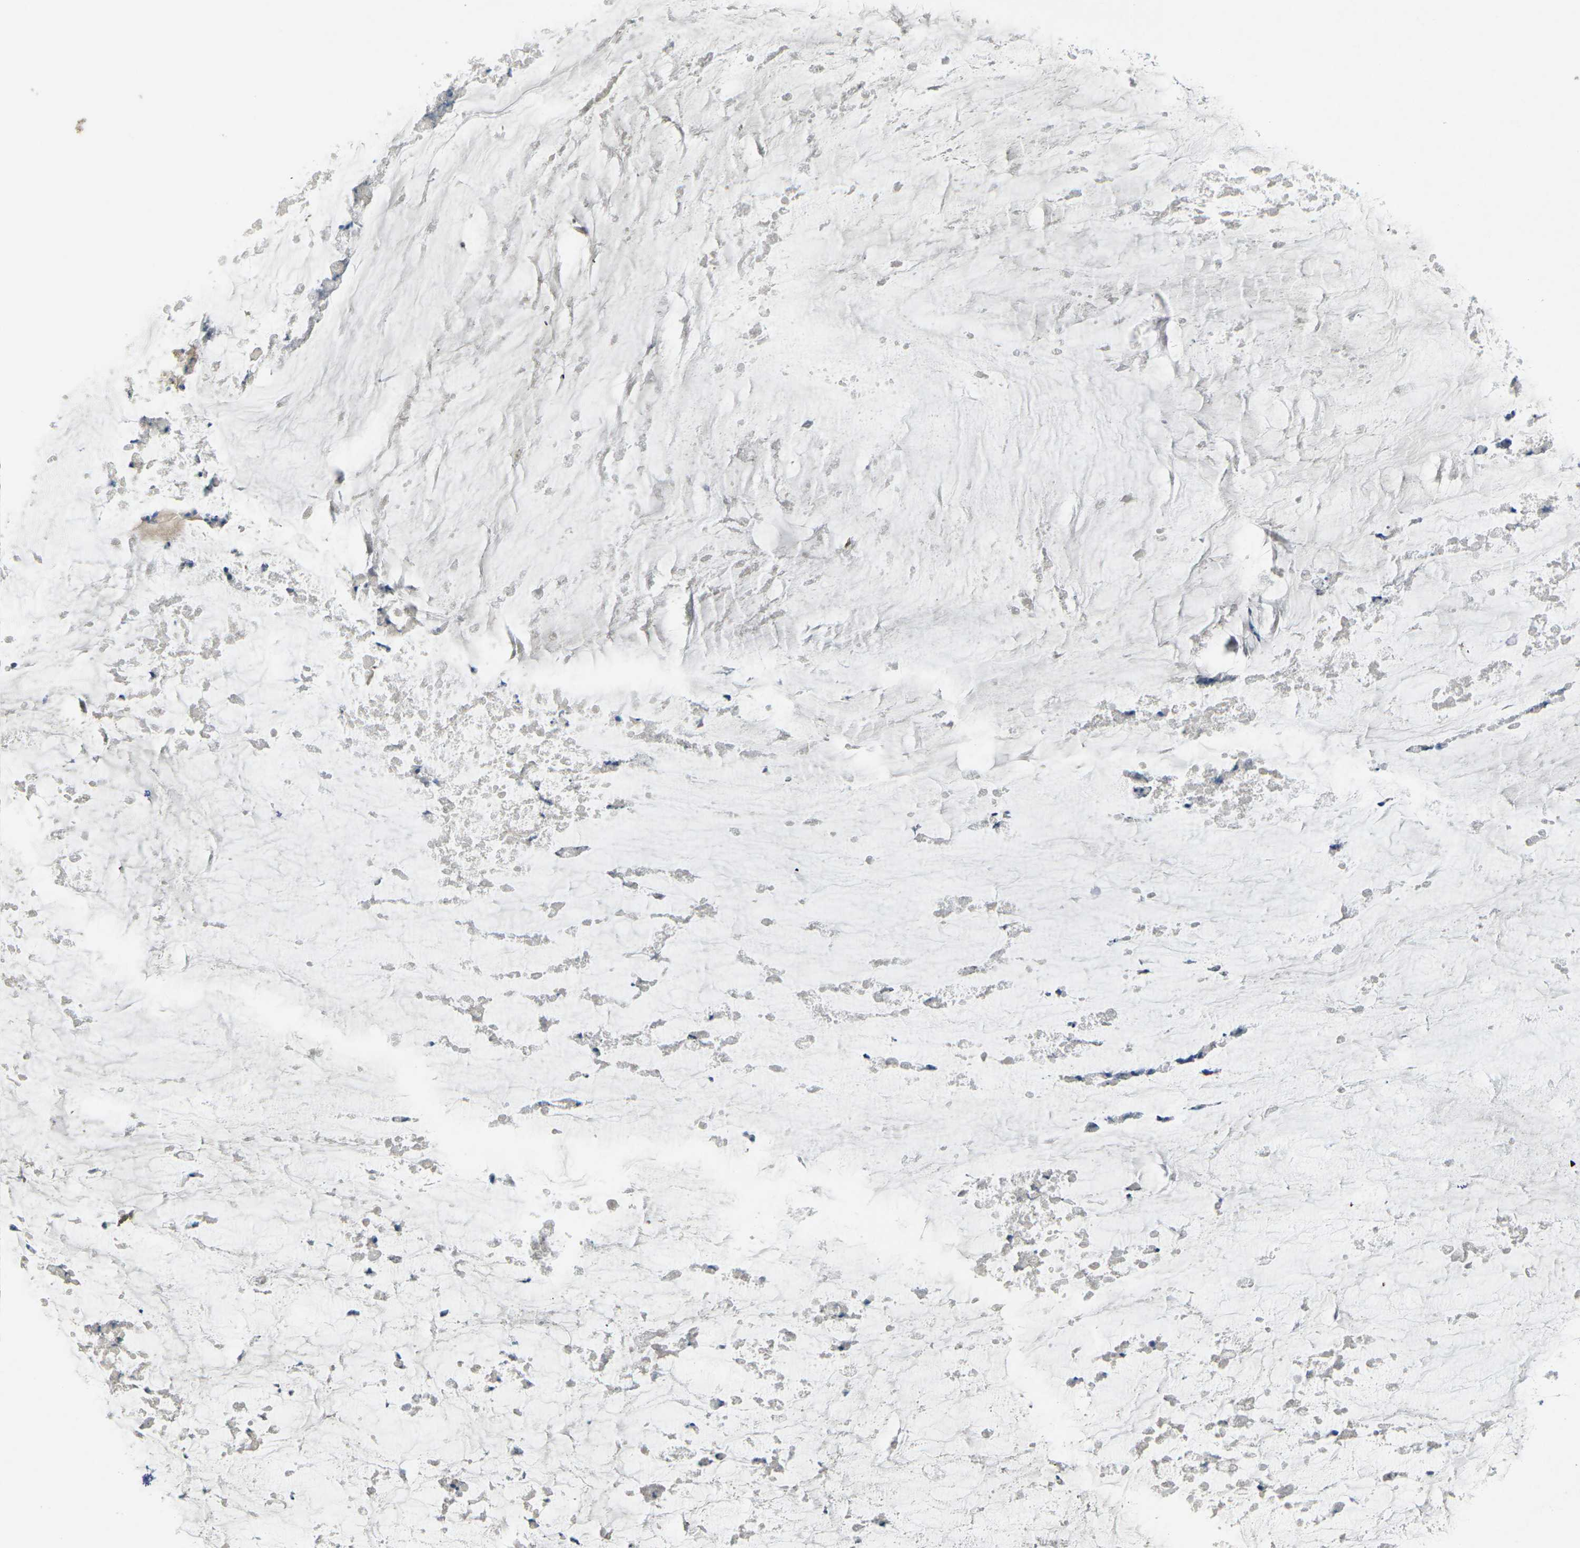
{"staining": {"intensity": "negative", "quantity": "none", "location": "none"}, "tissue": "pancreatic cancer", "cell_type": "Tumor cells", "image_type": "cancer", "snomed": [{"axis": "morphology", "description": "Adenocarcinoma, NOS"}, {"axis": "topography", "description": "Pancreas"}], "caption": "Immunohistochemical staining of pancreatic cancer reveals no significant positivity in tumor cells. Nuclei are stained in blue.", "gene": "CD19", "patient": {"sex": "male", "age": 41}}